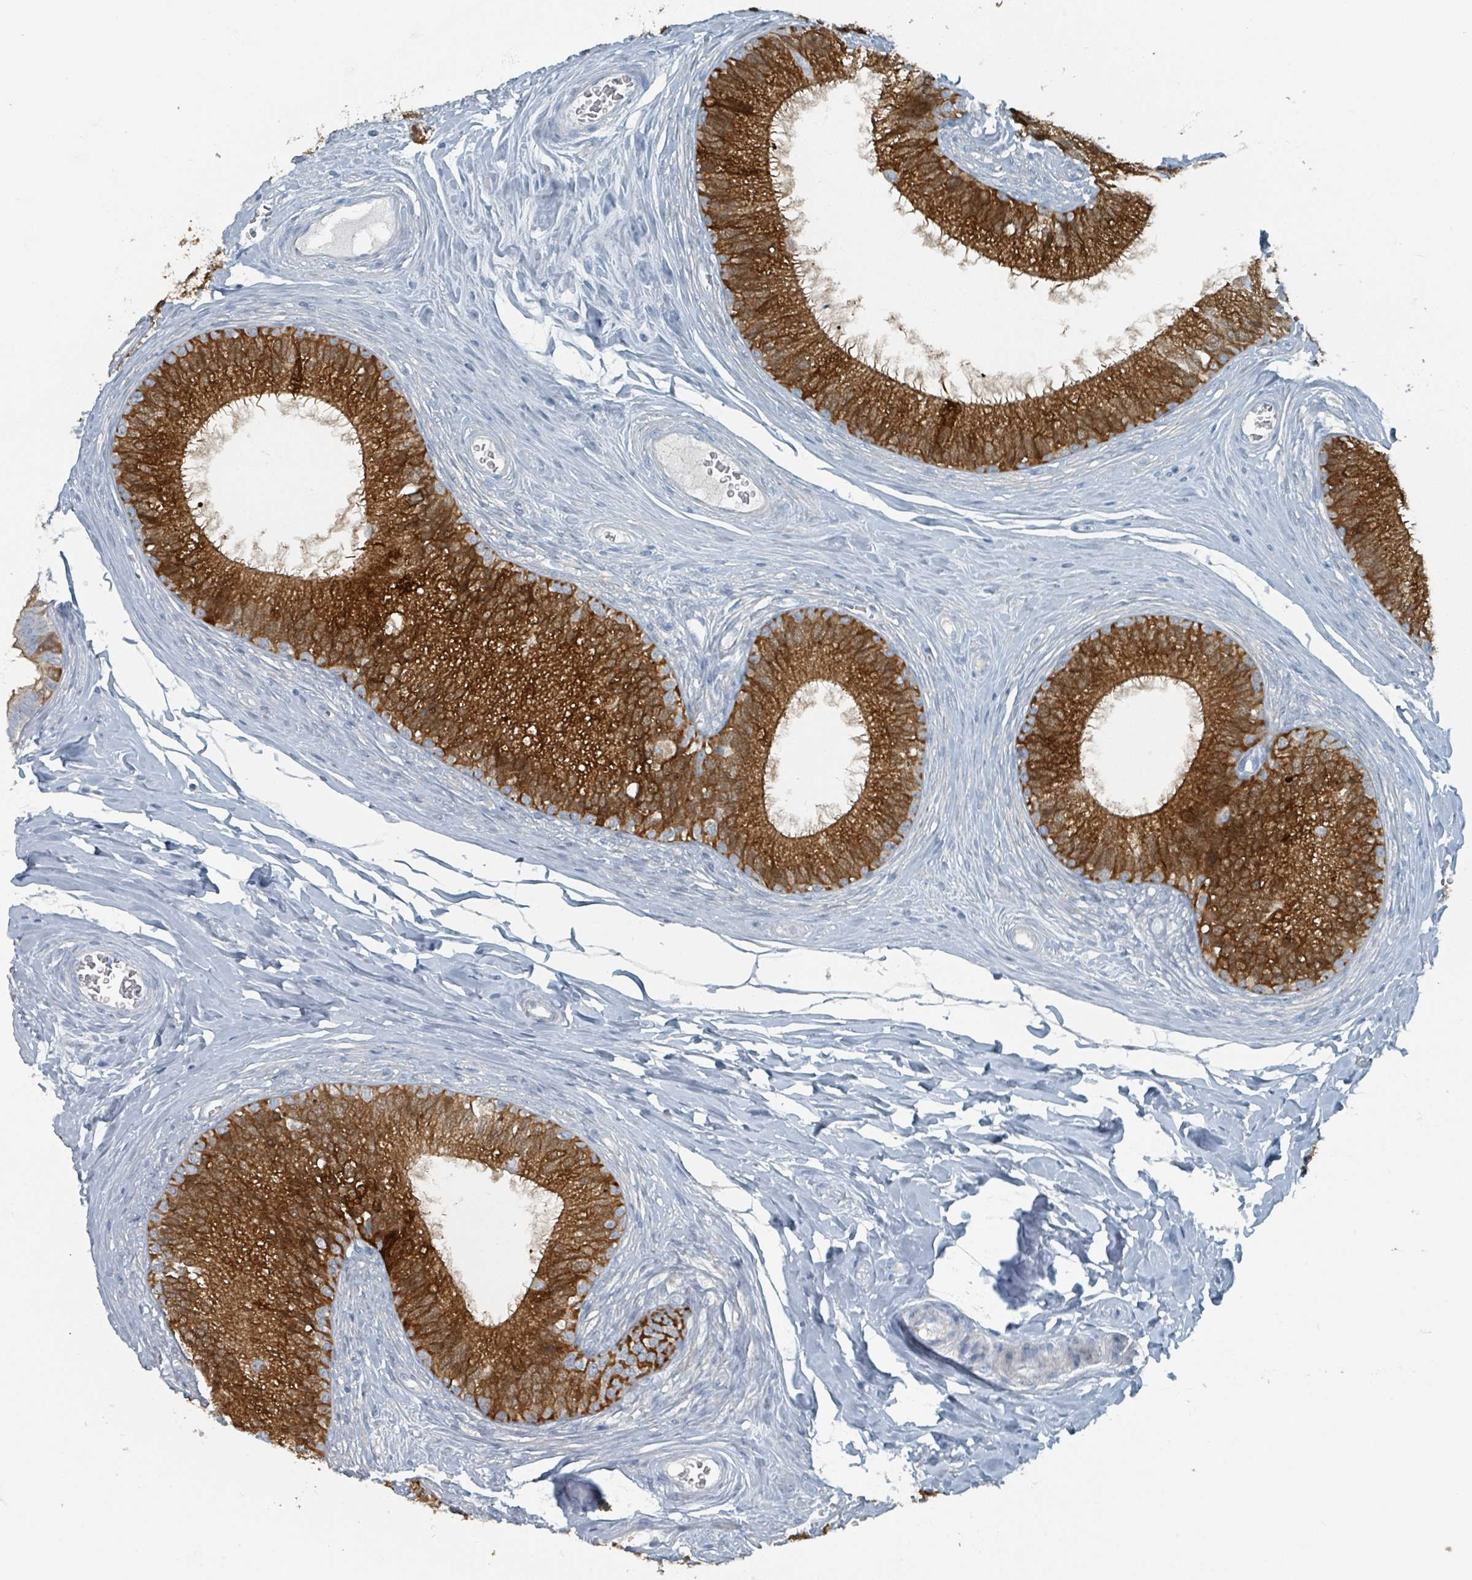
{"staining": {"intensity": "strong", "quantity": "25%-75%", "location": "cytoplasmic/membranous"}, "tissue": "epididymis", "cell_type": "Glandular cells", "image_type": "normal", "snomed": [{"axis": "morphology", "description": "Normal tissue, NOS"}, {"axis": "topography", "description": "Epididymis"}], "caption": "High-power microscopy captured an IHC micrograph of unremarkable epididymis, revealing strong cytoplasmic/membranous expression in about 25%-75% of glandular cells. (Brightfield microscopy of DAB IHC at high magnification).", "gene": "GAMT", "patient": {"sex": "male", "age": 33}}